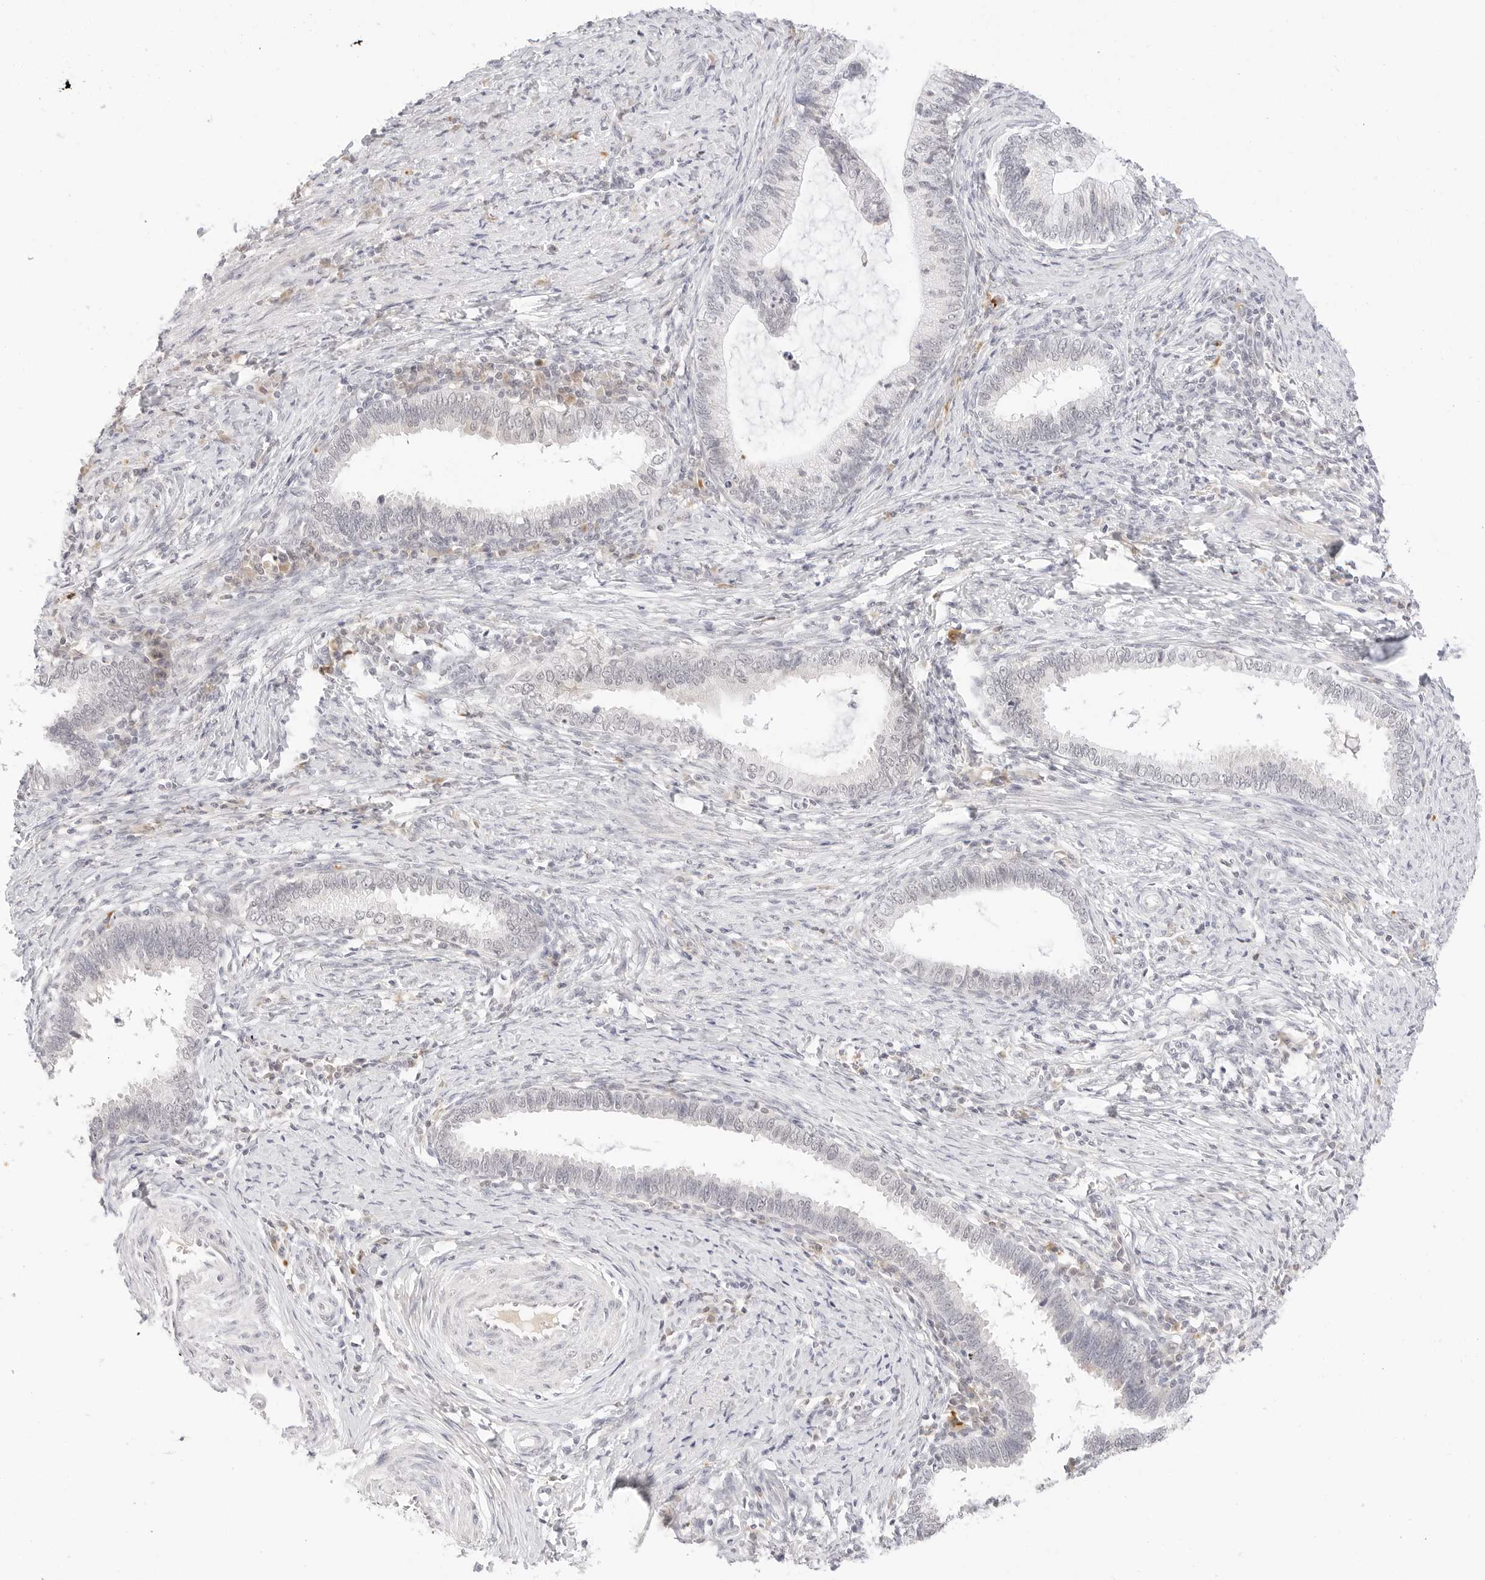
{"staining": {"intensity": "negative", "quantity": "none", "location": "none"}, "tissue": "cervical cancer", "cell_type": "Tumor cells", "image_type": "cancer", "snomed": [{"axis": "morphology", "description": "Adenocarcinoma, NOS"}, {"axis": "topography", "description": "Cervix"}], "caption": "IHC photomicrograph of neoplastic tissue: human cervical cancer (adenocarcinoma) stained with DAB (3,3'-diaminobenzidine) shows no significant protein positivity in tumor cells. (Brightfield microscopy of DAB immunohistochemistry (IHC) at high magnification).", "gene": "XKR4", "patient": {"sex": "female", "age": 36}}